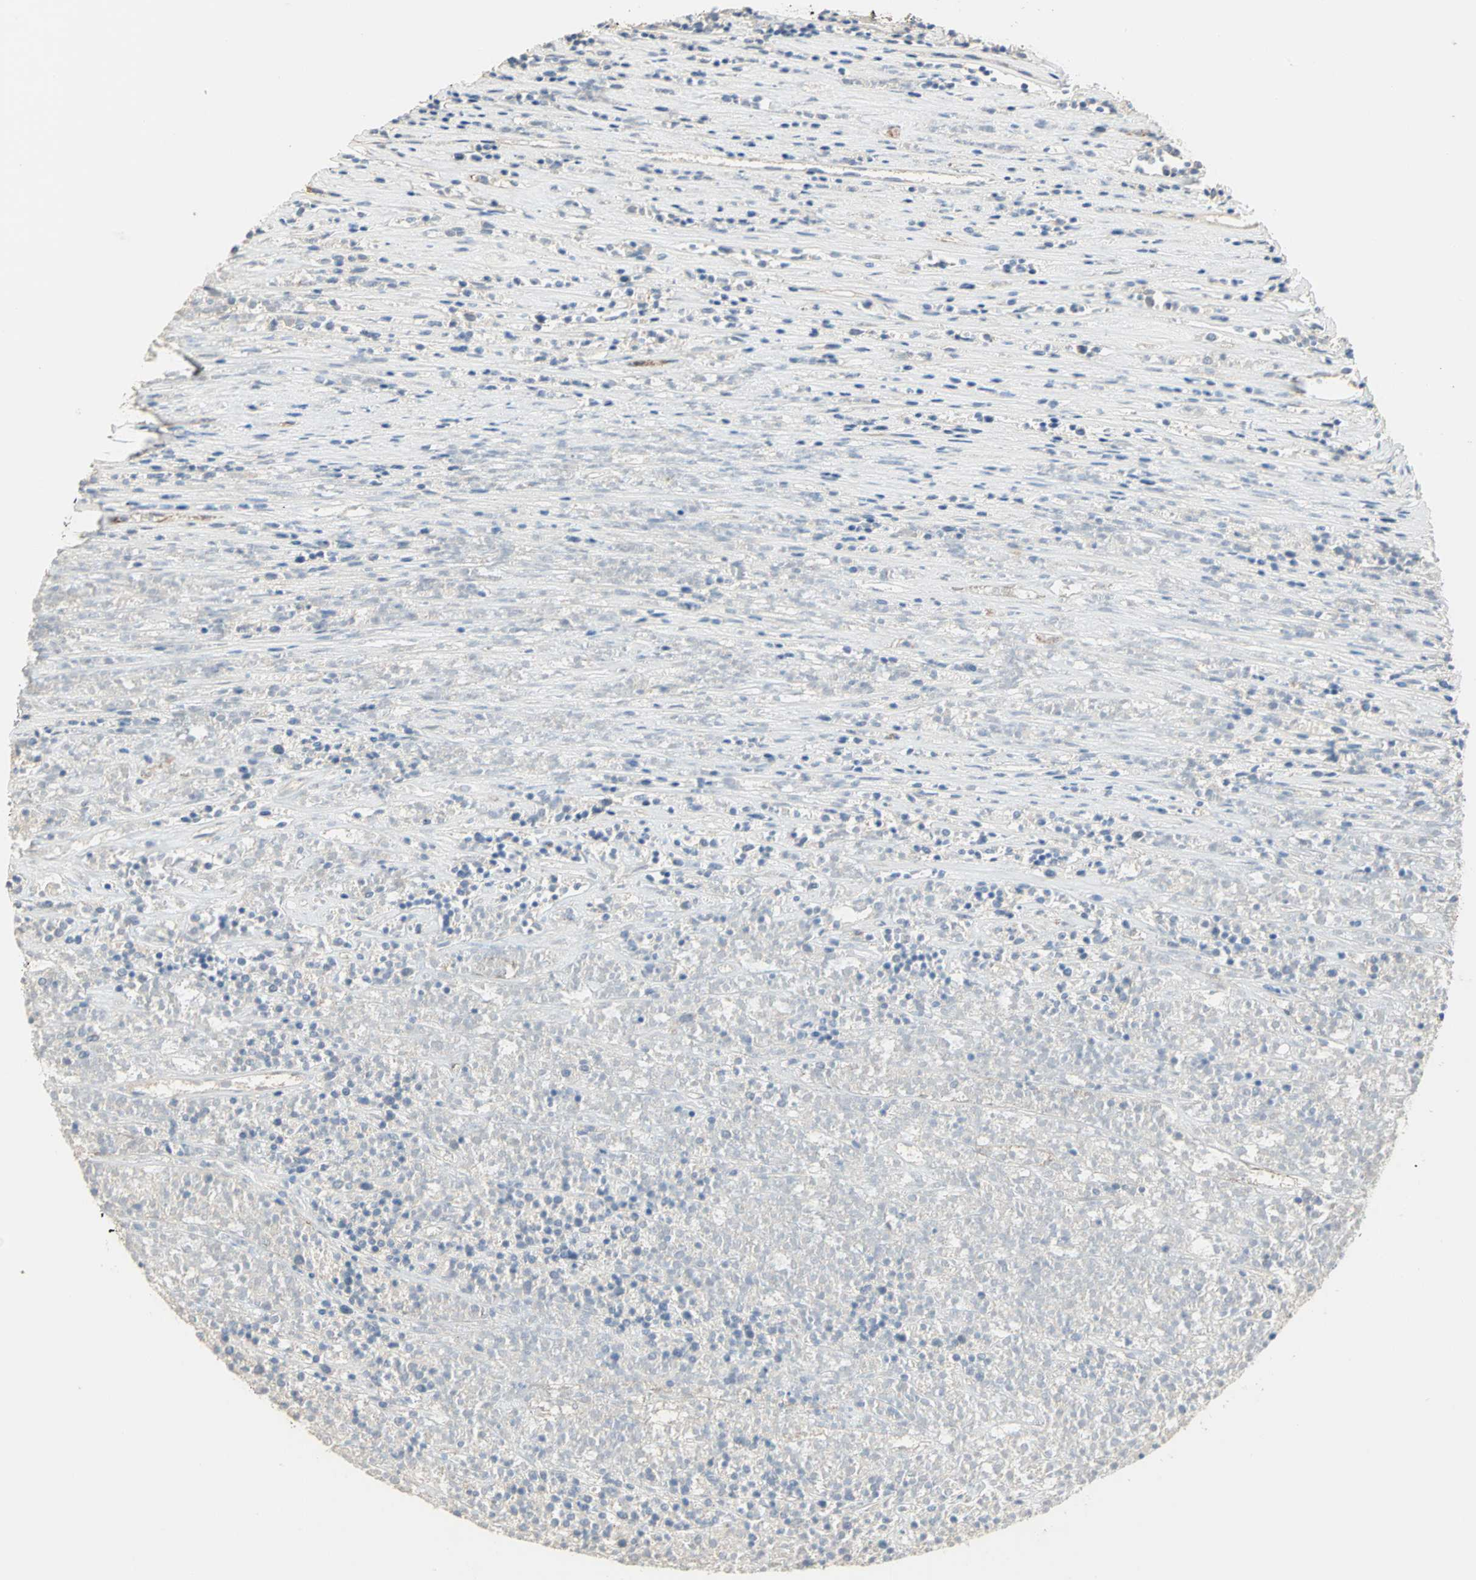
{"staining": {"intensity": "negative", "quantity": "none", "location": "none"}, "tissue": "lymphoma", "cell_type": "Tumor cells", "image_type": "cancer", "snomed": [{"axis": "morphology", "description": "Malignant lymphoma, non-Hodgkin's type, High grade"}, {"axis": "topography", "description": "Lymph node"}], "caption": "IHC of human malignant lymphoma, non-Hodgkin's type (high-grade) exhibits no positivity in tumor cells.", "gene": "DLGAP5", "patient": {"sex": "female", "age": 73}}